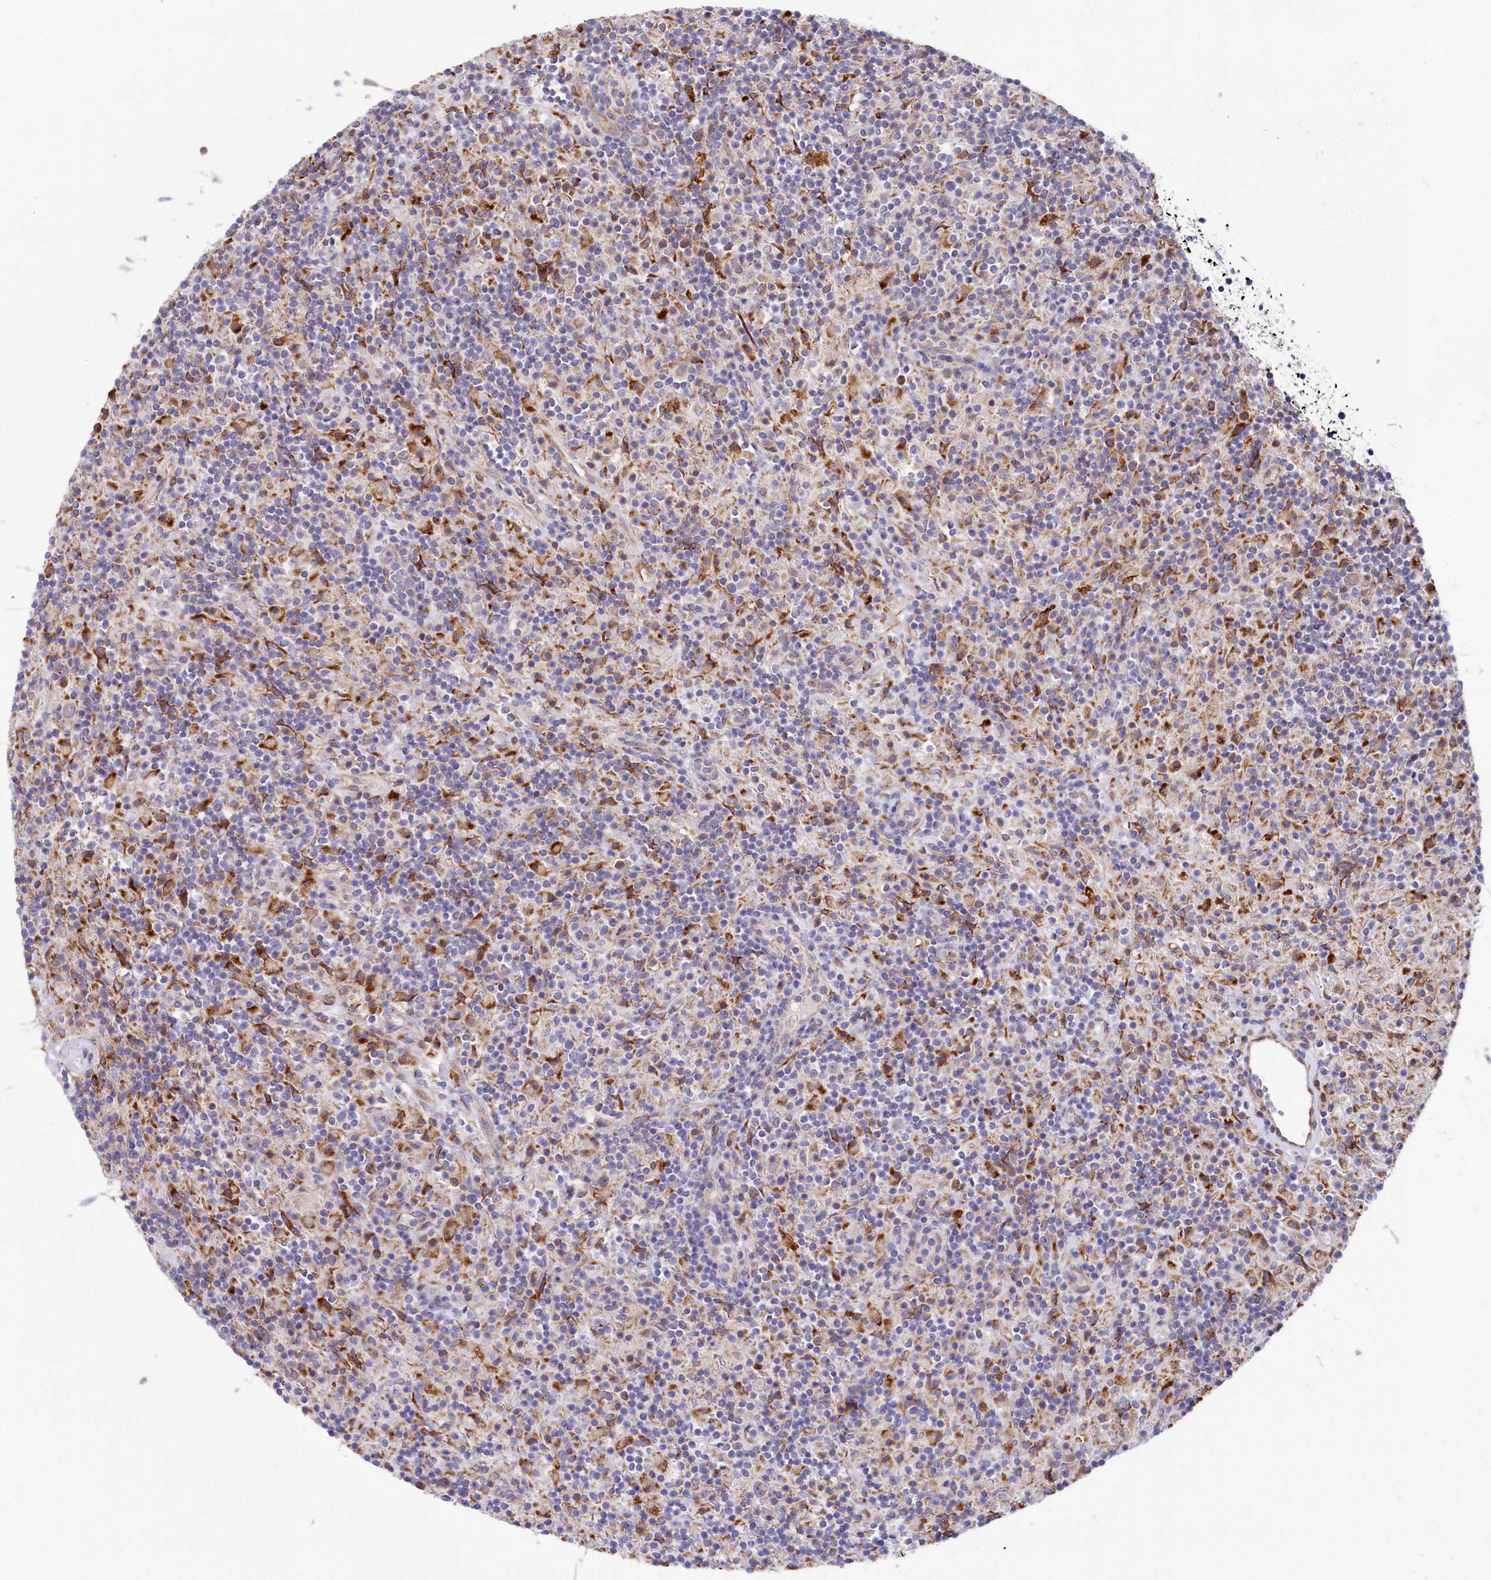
{"staining": {"intensity": "weak", "quantity": "25%-75%", "location": "cytoplasmic/membranous"}, "tissue": "lymphoma", "cell_type": "Tumor cells", "image_type": "cancer", "snomed": [{"axis": "morphology", "description": "Hodgkin's disease, NOS"}, {"axis": "topography", "description": "Lymph node"}], "caption": "Human lymphoma stained for a protein (brown) displays weak cytoplasmic/membranous positive positivity in about 25%-75% of tumor cells.", "gene": "CHID1", "patient": {"sex": "male", "age": 70}}